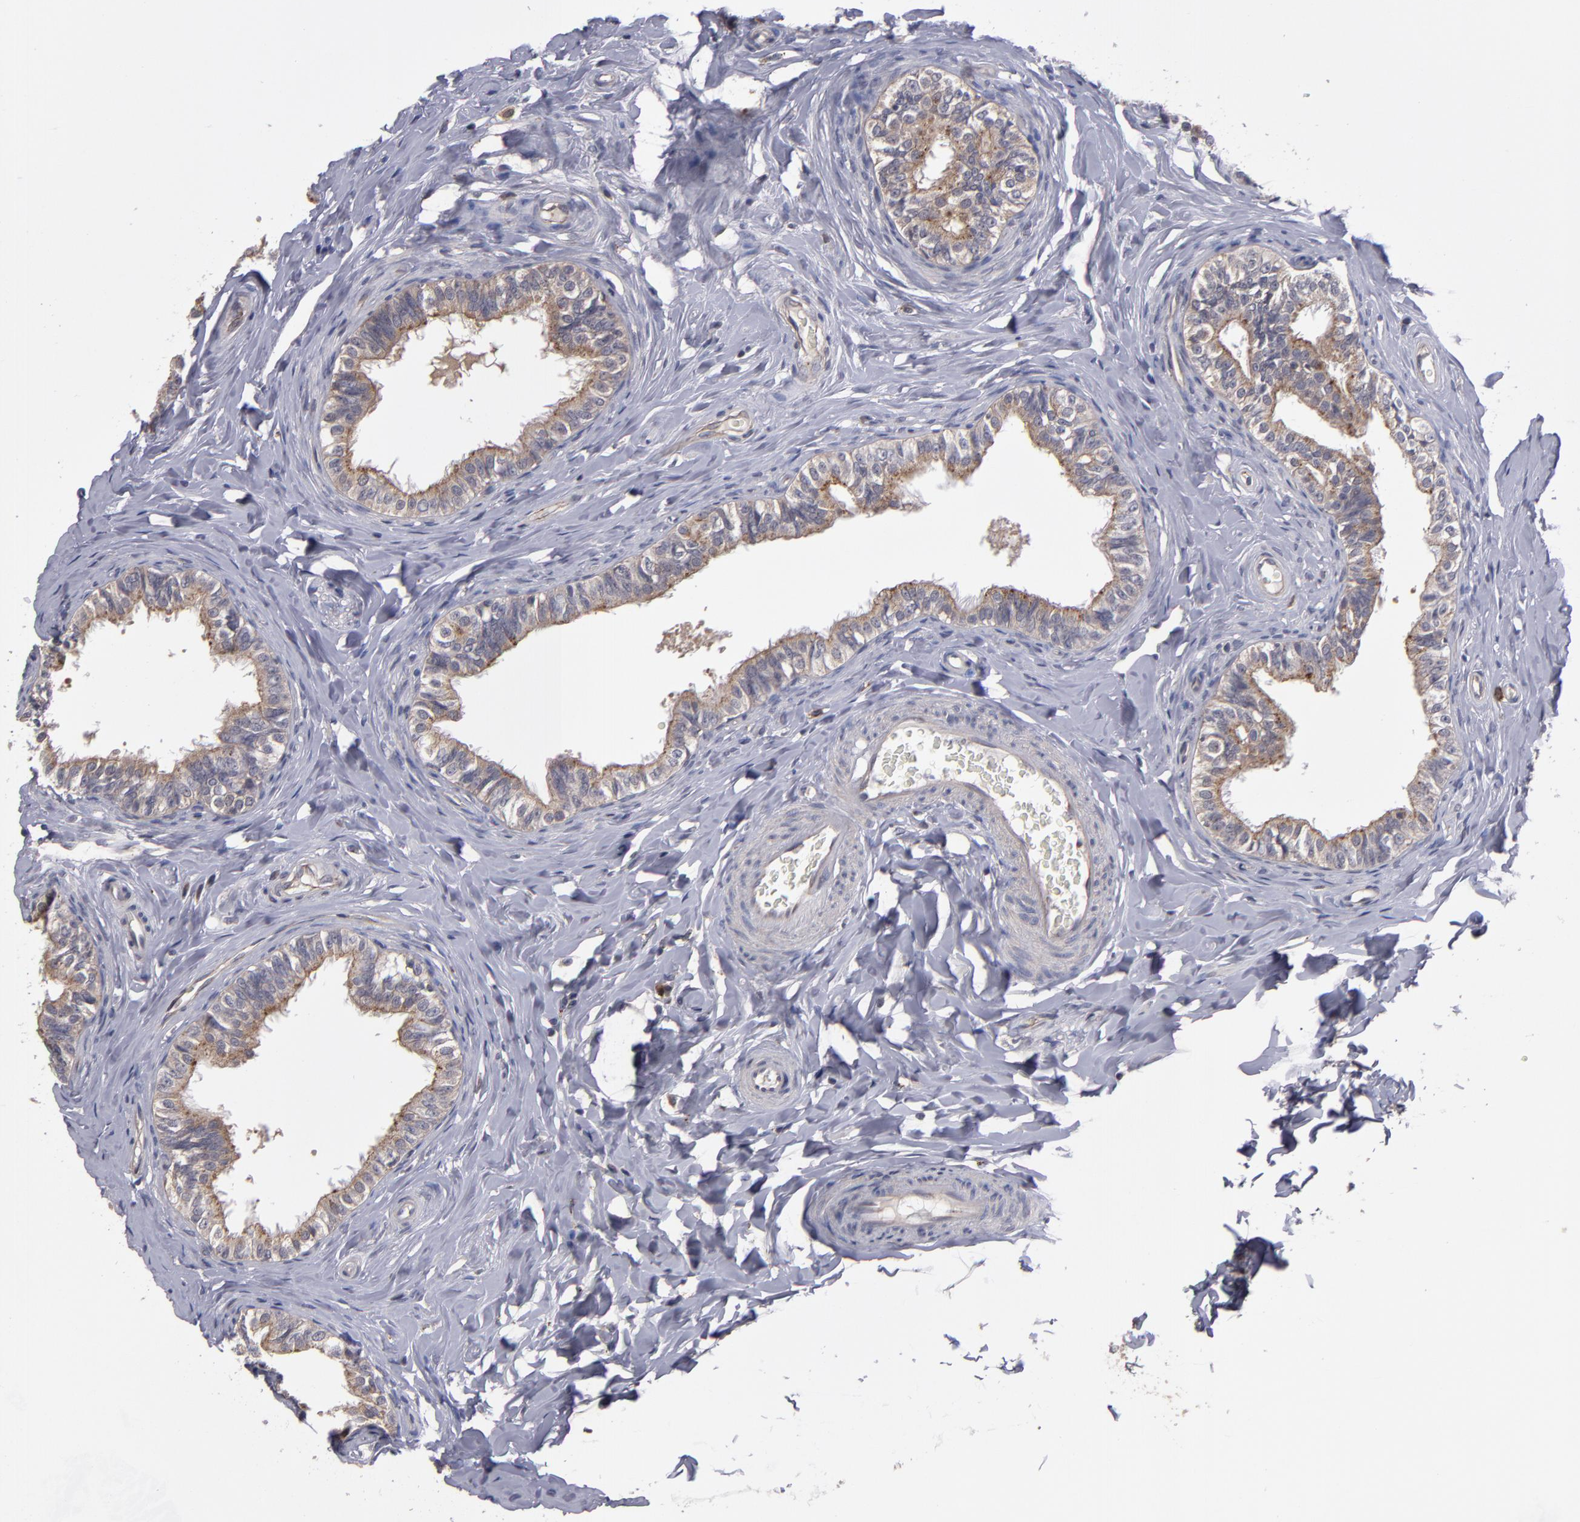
{"staining": {"intensity": "moderate", "quantity": ">75%", "location": "cytoplasmic/membranous"}, "tissue": "epididymis", "cell_type": "Glandular cells", "image_type": "normal", "snomed": [{"axis": "morphology", "description": "Normal tissue, NOS"}, {"axis": "topography", "description": "Soft tissue"}, {"axis": "topography", "description": "Epididymis"}], "caption": "Immunohistochemical staining of benign epididymis exhibits >75% levels of moderate cytoplasmic/membranous protein staining in approximately >75% of glandular cells.", "gene": "CTSO", "patient": {"sex": "male", "age": 26}}